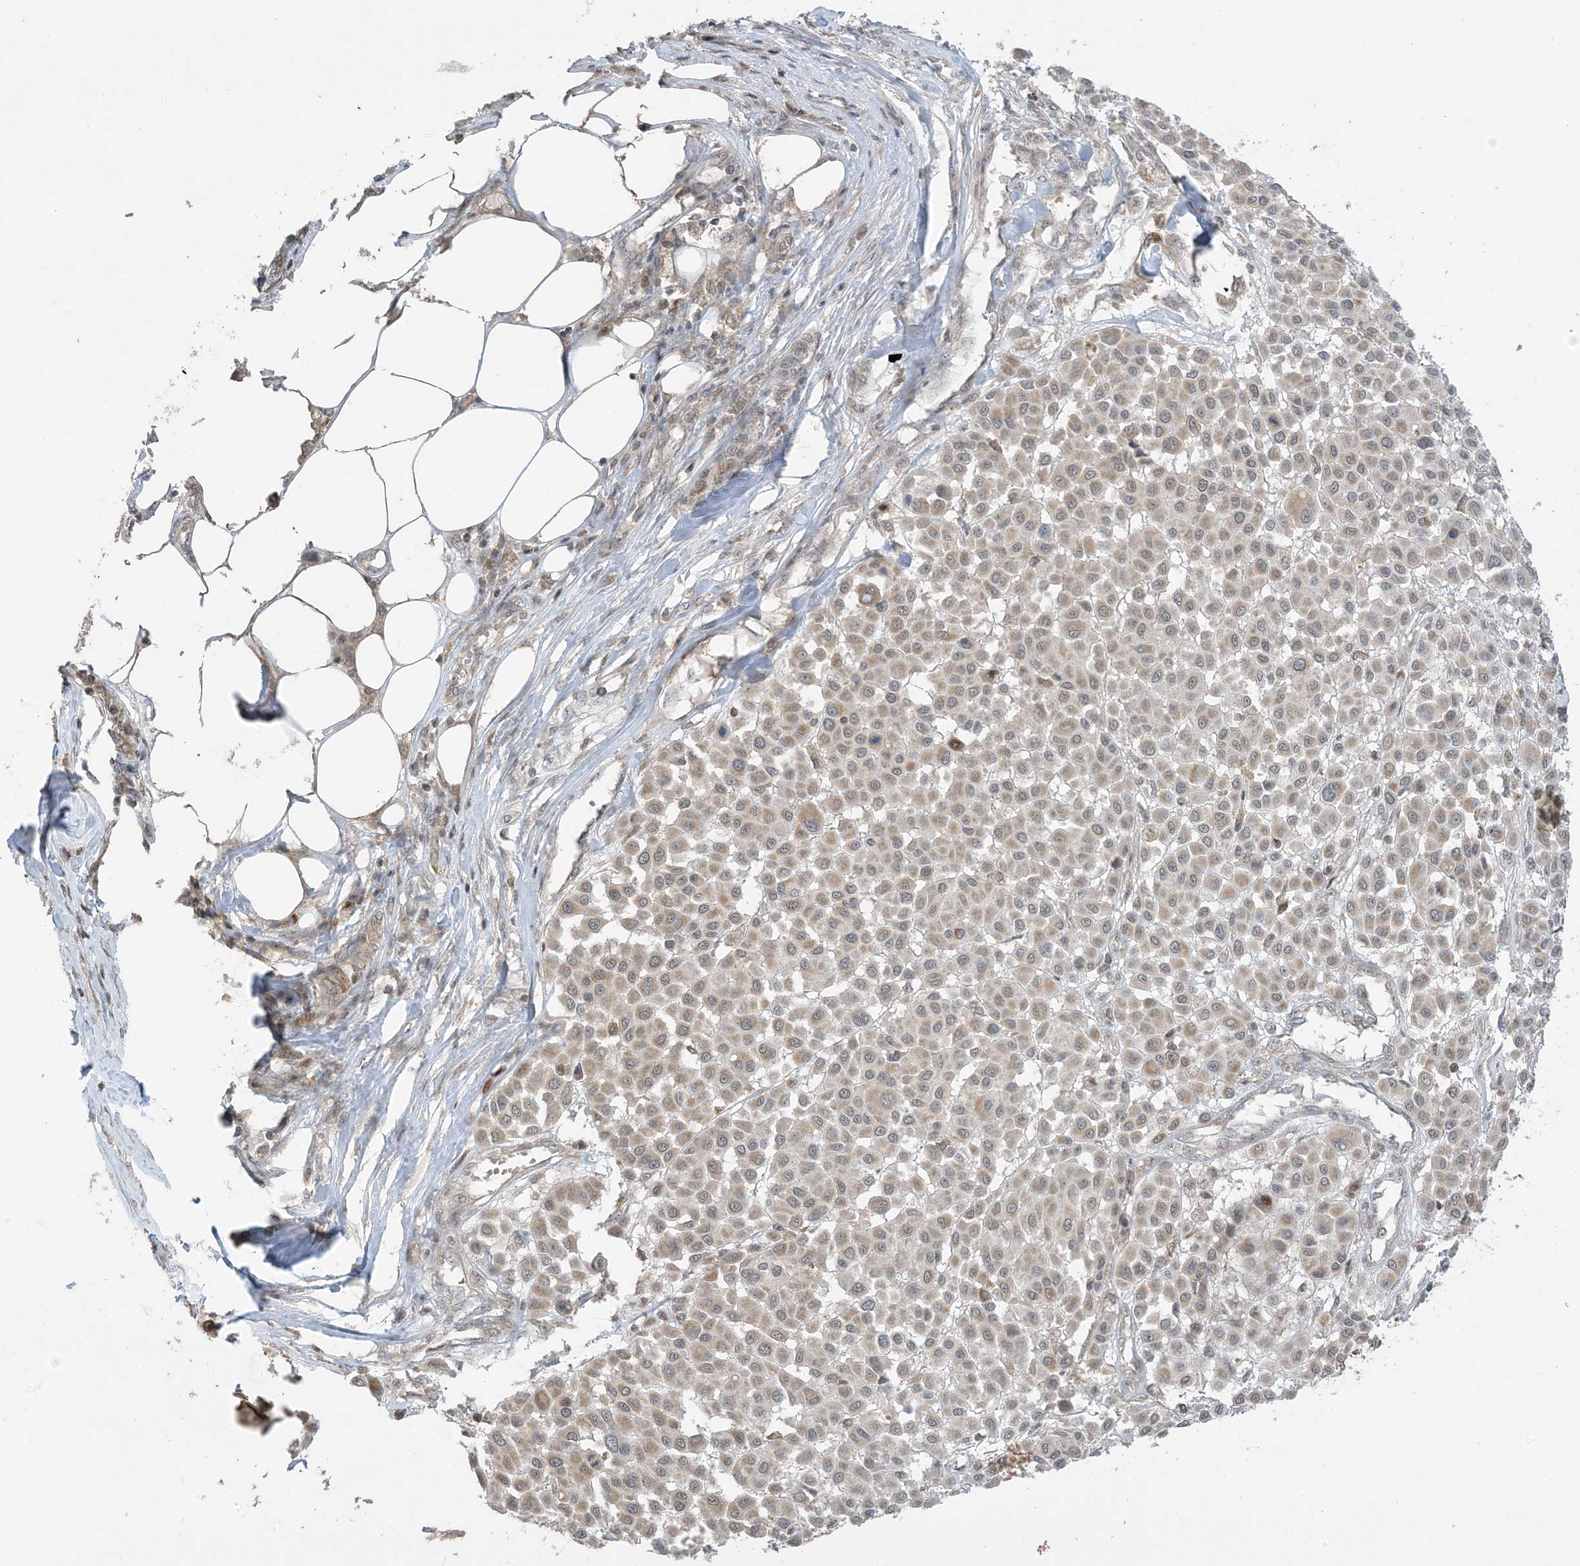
{"staining": {"intensity": "weak", "quantity": ">75%", "location": "cytoplasmic/membranous"}, "tissue": "melanoma", "cell_type": "Tumor cells", "image_type": "cancer", "snomed": [{"axis": "morphology", "description": "Malignant melanoma, Metastatic site"}, {"axis": "topography", "description": "Soft tissue"}], "caption": "Melanoma stained with a protein marker exhibits weak staining in tumor cells.", "gene": "PHLDB2", "patient": {"sex": "male", "age": 41}}